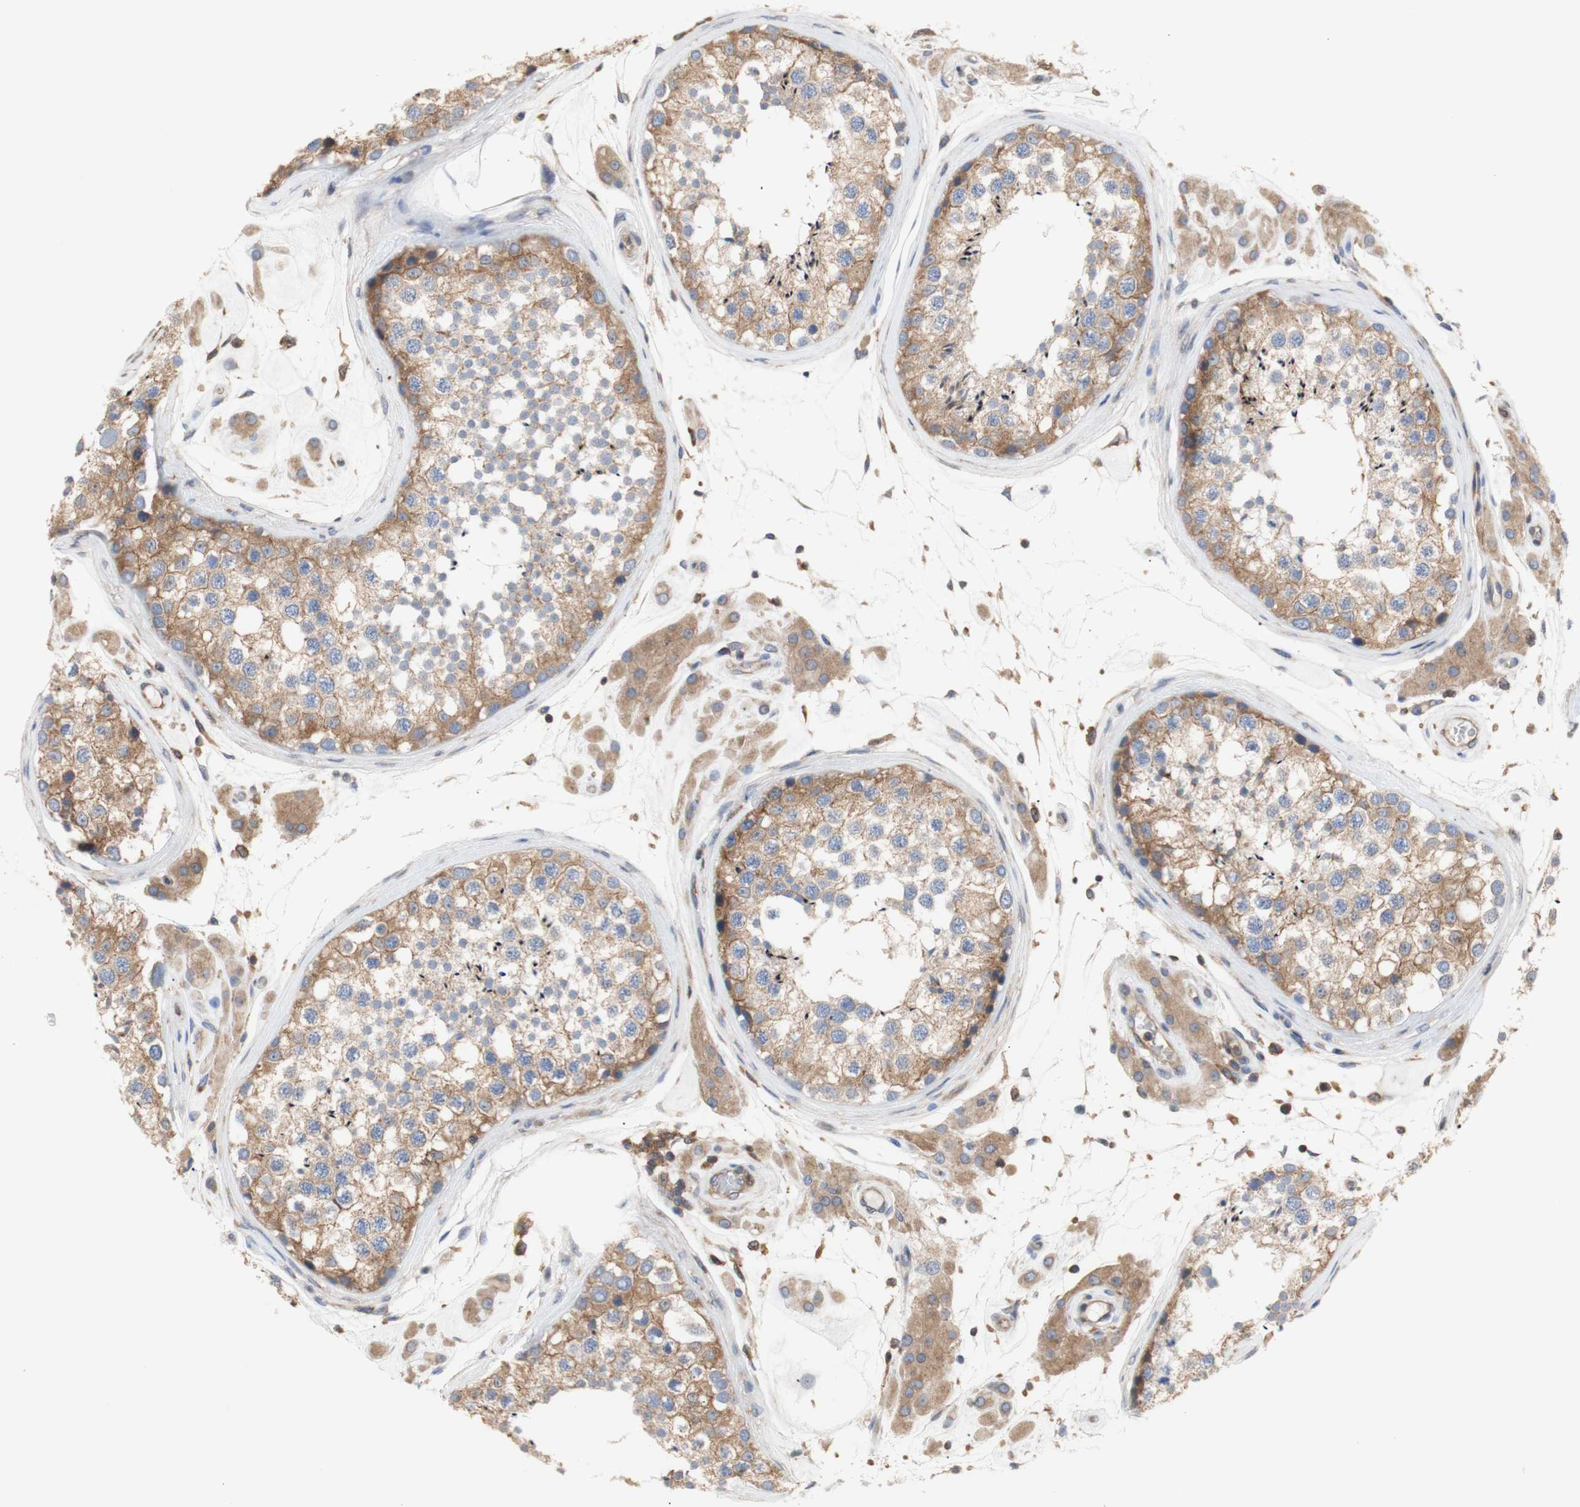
{"staining": {"intensity": "moderate", "quantity": ">75%", "location": "cytoplasmic/membranous"}, "tissue": "testis", "cell_type": "Cells in seminiferous ducts", "image_type": "normal", "snomed": [{"axis": "morphology", "description": "Normal tissue, NOS"}, {"axis": "topography", "description": "Testis"}], "caption": "High-magnification brightfield microscopy of unremarkable testis stained with DAB (brown) and counterstained with hematoxylin (blue). cells in seminiferous ducts exhibit moderate cytoplasmic/membranous positivity is seen in approximately>75% of cells. The staining was performed using DAB (3,3'-diaminobenzidine) to visualize the protein expression in brown, while the nuclei were stained in blue with hematoxylin (Magnification: 20x).", "gene": "IKBKG", "patient": {"sex": "male", "age": 46}}